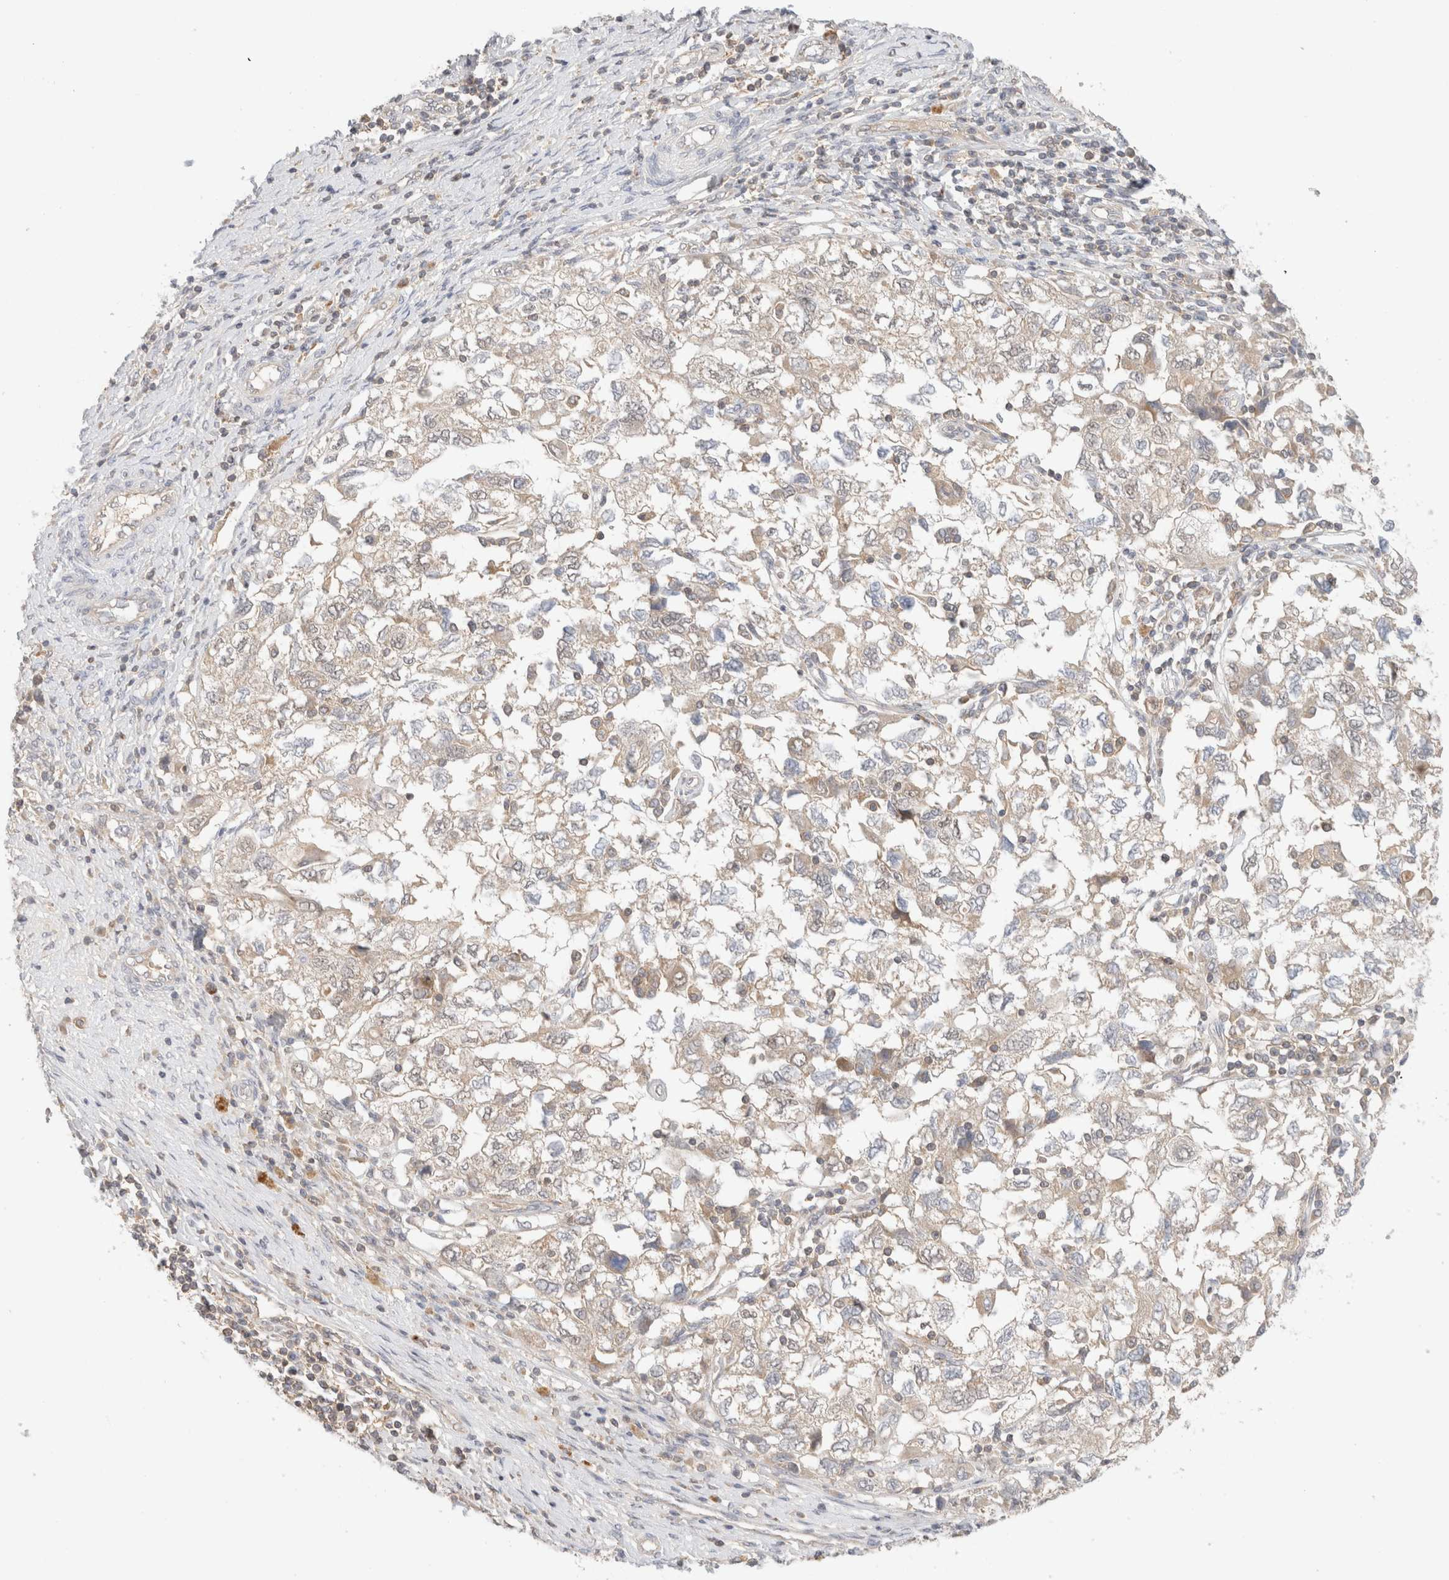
{"staining": {"intensity": "negative", "quantity": "none", "location": "none"}, "tissue": "ovarian cancer", "cell_type": "Tumor cells", "image_type": "cancer", "snomed": [{"axis": "morphology", "description": "Carcinoma, NOS"}, {"axis": "morphology", "description": "Cystadenocarcinoma, serous, NOS"}, {"axis": "topography", "description": "Ovary"}], "caption": "A high-resolution histopathology image shows immunohistochemistry staining of ovarian carcinoma, which reveals no significant expression in tumor cells. The staining is performed using DAB (3,3'-diaminobenzidine) brown chromogen with nuclei counter-stained in using hematoxylin.", "gene": "MRM3", "patient": {"sex": "female", "age": 69}}